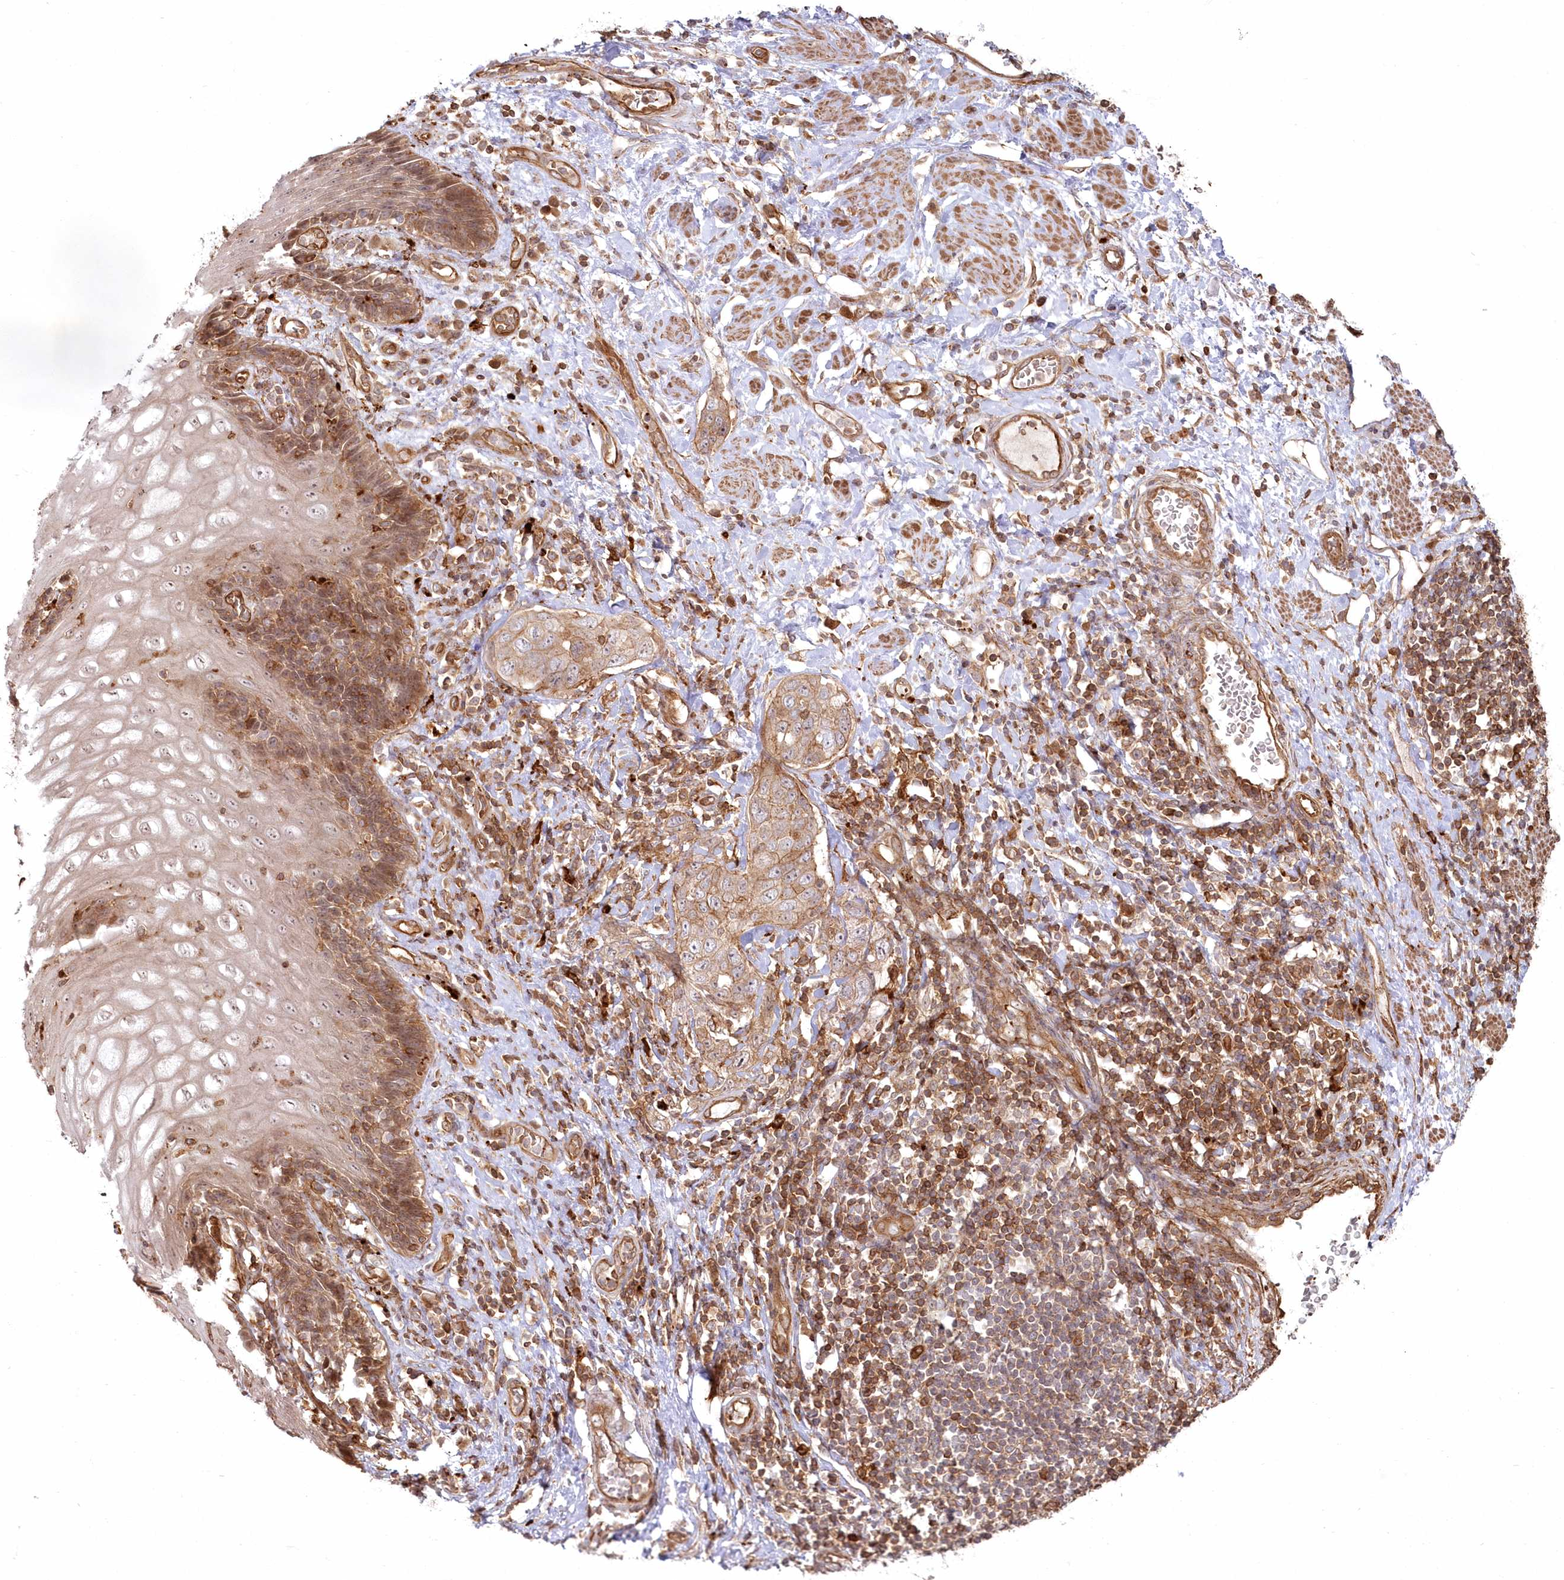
{"staining": {"intensity": "moderate", "quantity": ">75%", "location": "cytoplasmic/membranous"}, "tissue": "stomach cancer", "cell_type": "Tumor cells", "image_type": "cancer", "snomed": [{"axis": "morphology", "description": "Adenocarcinoma, NOS"}, {"axis": "topography", "description": "Stomach"}], "caption": "A micrograph showing moderate cytoplasmic/membranous positivity in about >75% of tumor cells in adenocarcinoma (stomach), as visualized by brown immunohistochemical staining.", "gene": "RGCC", "patient": {"sex": "male", "age": 48}}